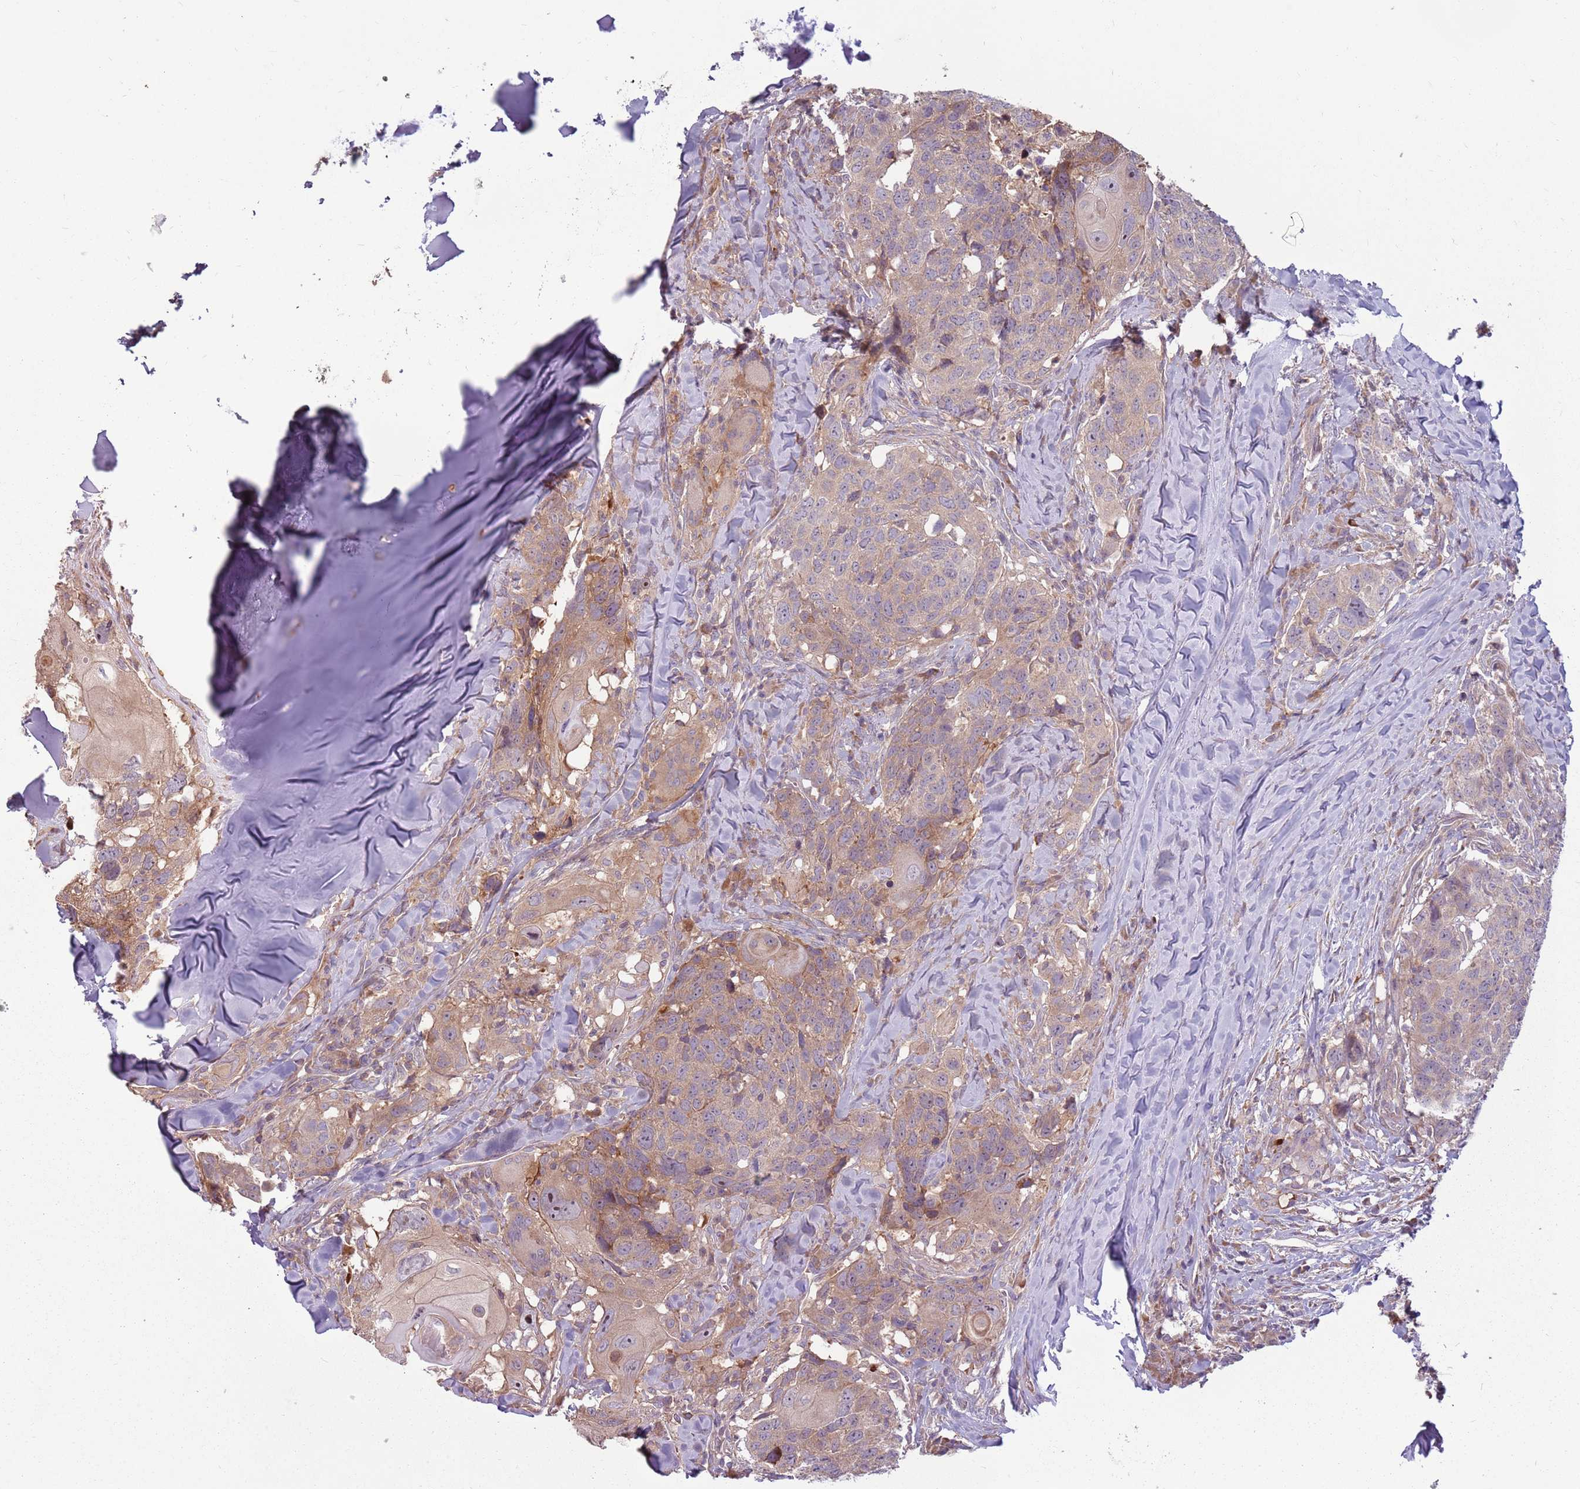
{"staining": {"intensity": "weak", "quantity": "25%-75%", "location": "cytoplasmic/membranous"}, "tissue": "head and neck cancer", "cell_type": "Tumor cells", "image_type": "cancer", "snomed": [{"axis": "morphology", "description": "Normal tissue, NOS"}, {"axis": "morphology", "description": "Squamous cell carcinoma, NOS"}, {"axis": "topography", "description": "Skeletal muscle"}, {"axis": "topography", "description": "Vascular tissue"}, {"axis": "topography", "description": "Peripheral nerve tissue"}, {"axis": "topography", "description": "Head-Neck"}], "caption": "IHC histopathology image of neoplastic tissue: human head and neck squamous cell carcinoma stained using IHC reveals low levels of weak protein expression localized specifically in the cytoplasmic/membranous of tumor cells, appearing as a cytoplasmic/membranous brown color.", "gene": "RPL21", "patient": {"sex": "male", "age": 66}}